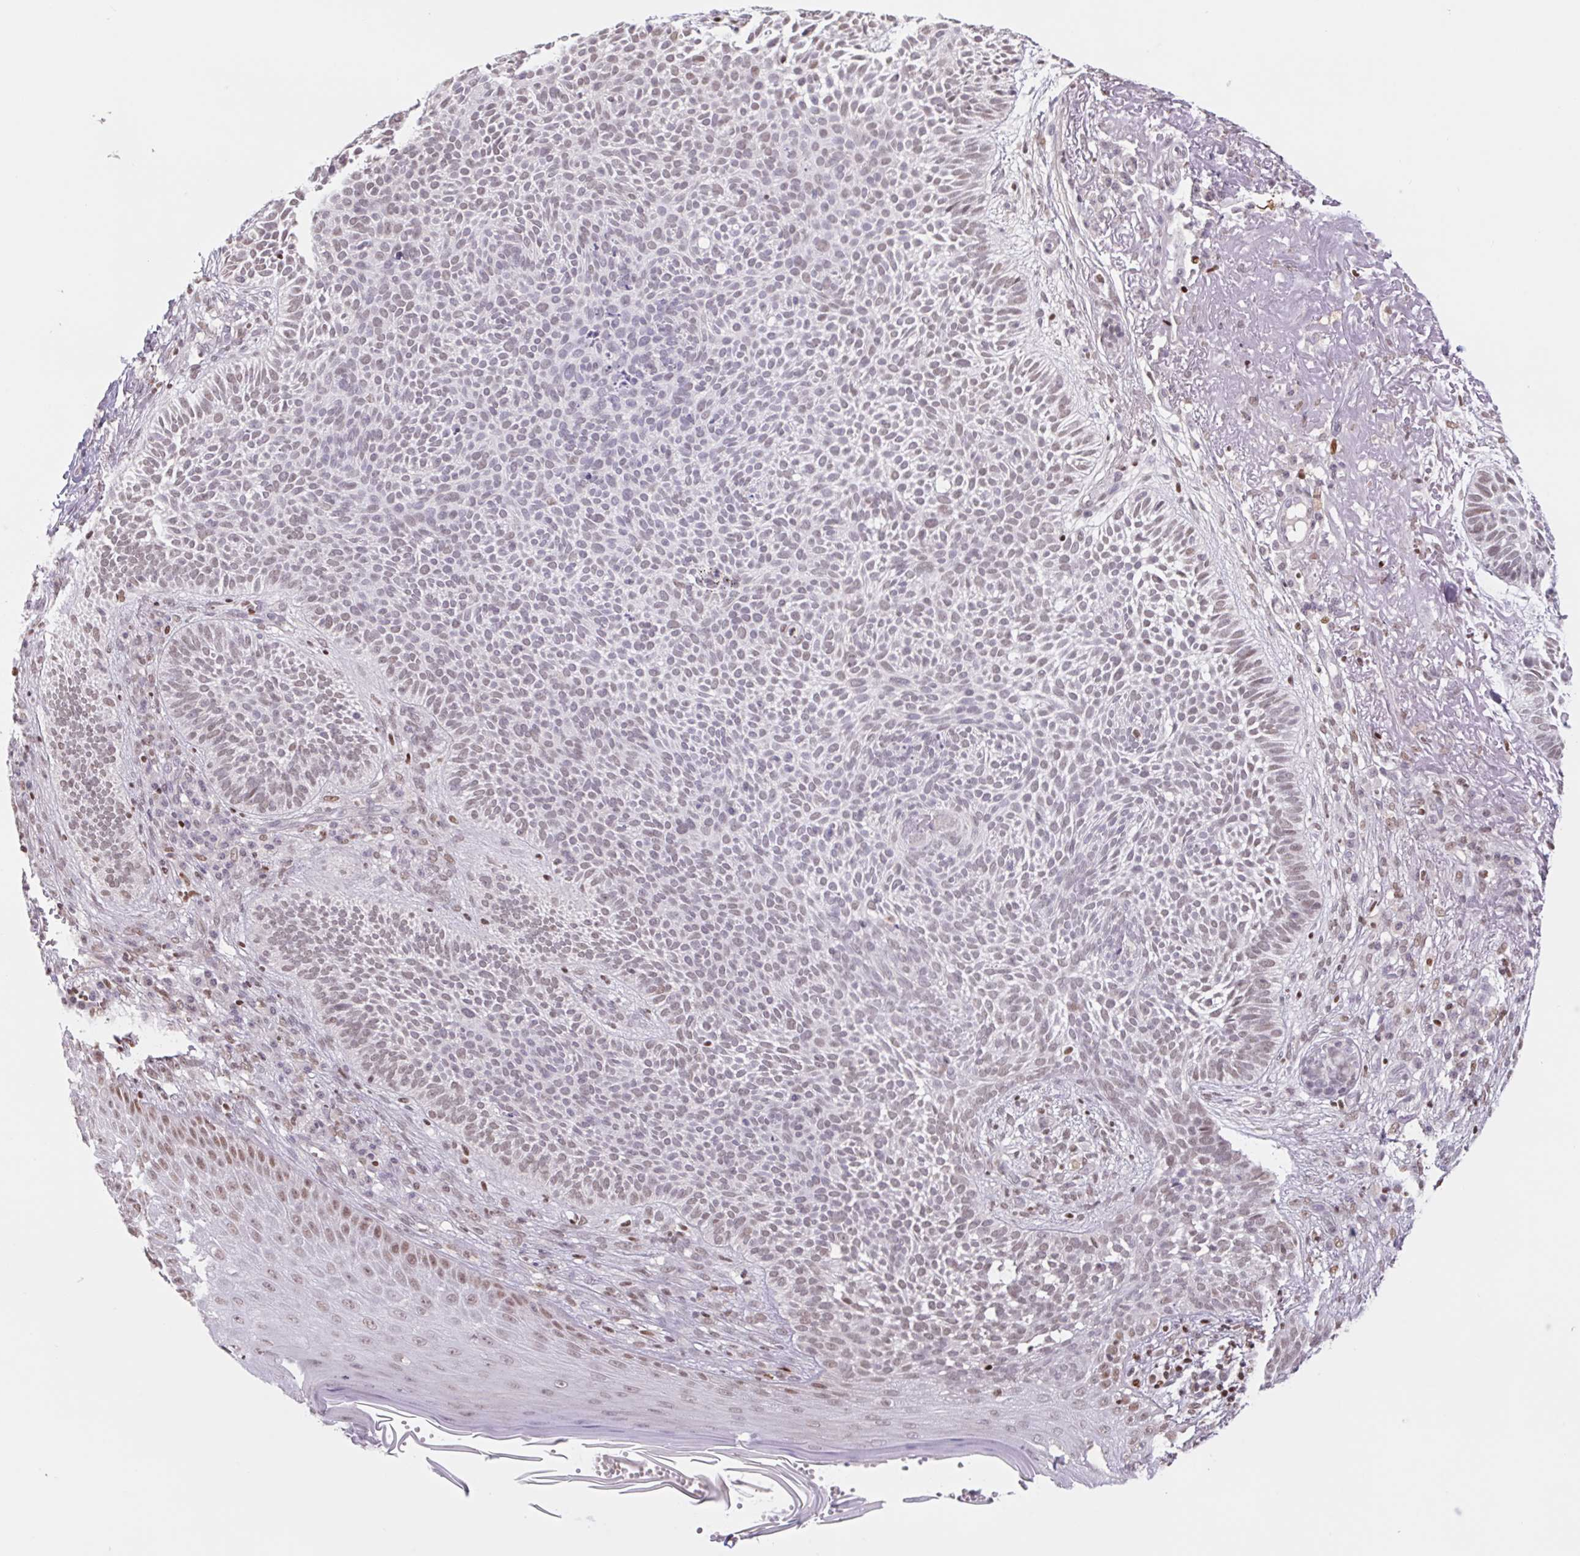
{"staining": {"intensity": "weak", "quantity": "25%-75%", "location": "cytoplasmic/membranous"}, "tissue": "skin cancer", "cell_type": "Tumor cells", "image_type": "cancer", "snomed": [{"axis": "morphology", "description": "Basal cell carcinoma"}, {"axis": "topography", "description": "Skin"}, {"axis": "topography", "description": "Skin of face"}], "caption": "This is an image of IHC staining of skin cancer, which shows weak expression in the cytoplasmic/membranous of tumor cells.", "gene": "TRERF1", "patient": {"sex": "female", "age": 82}}